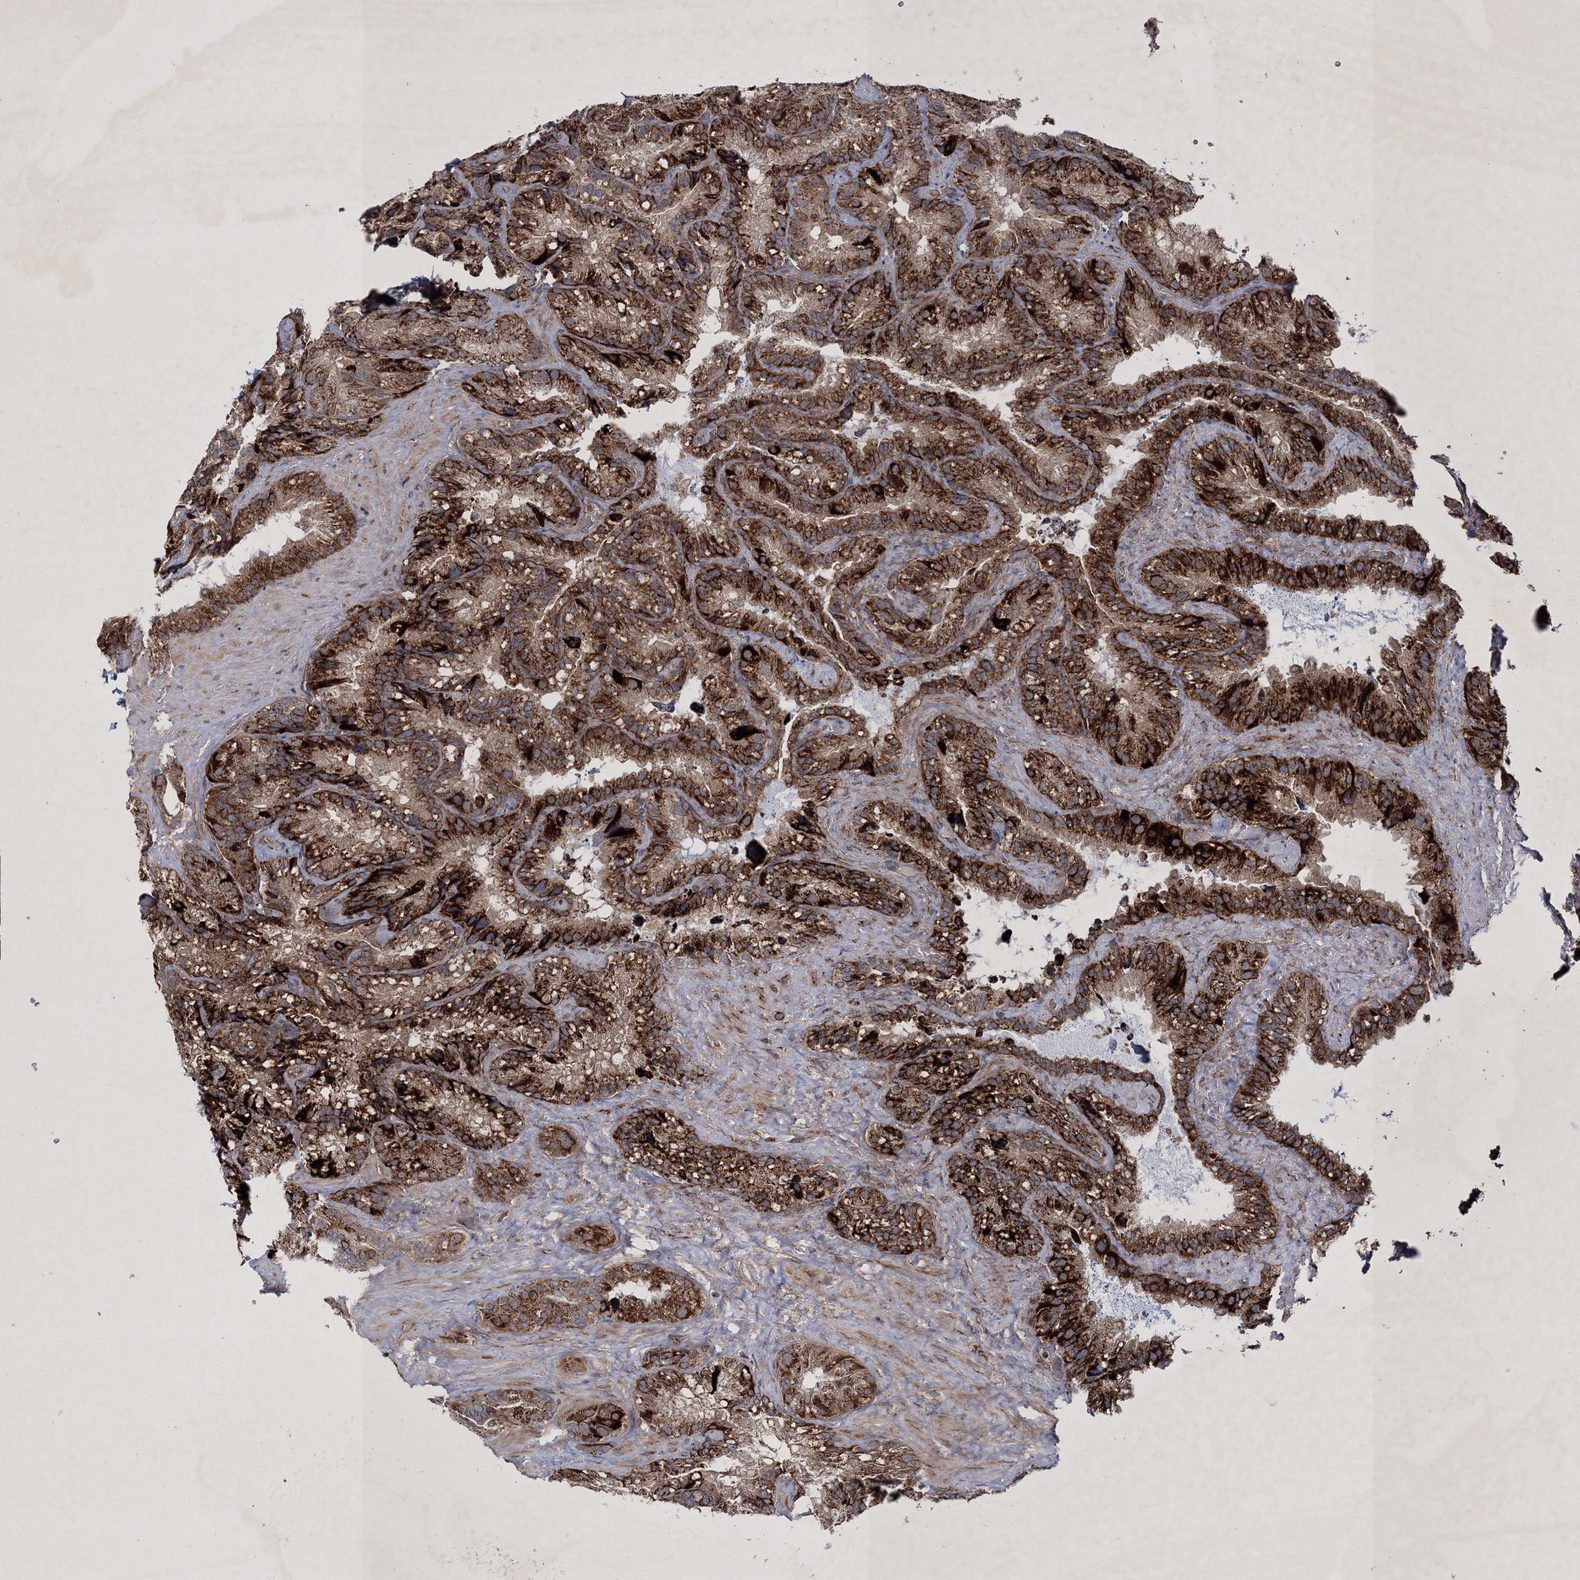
{"staining": {"intensity": "strong", "quantity": ">75%", "location": "cytoplasmic/membranous"}, "tissue": "seminal vesicle", "cell_type": "Glandular cells", "image_type": "normal", "snomed": [{"axis": "morphology", "description": "Normal tissue, NOS"}, {"axis": "topography", "description": "Prostate"}, {"axis": "topography", "description": "Seminal veicle"}], "caption": "Protein staining displays strong cytoplasmic/membranous staining in about >75% of glandular cells in benign seminal vesicle.", "gene": "SCRN3", "patient": {"sex": "male", "age": 68}}